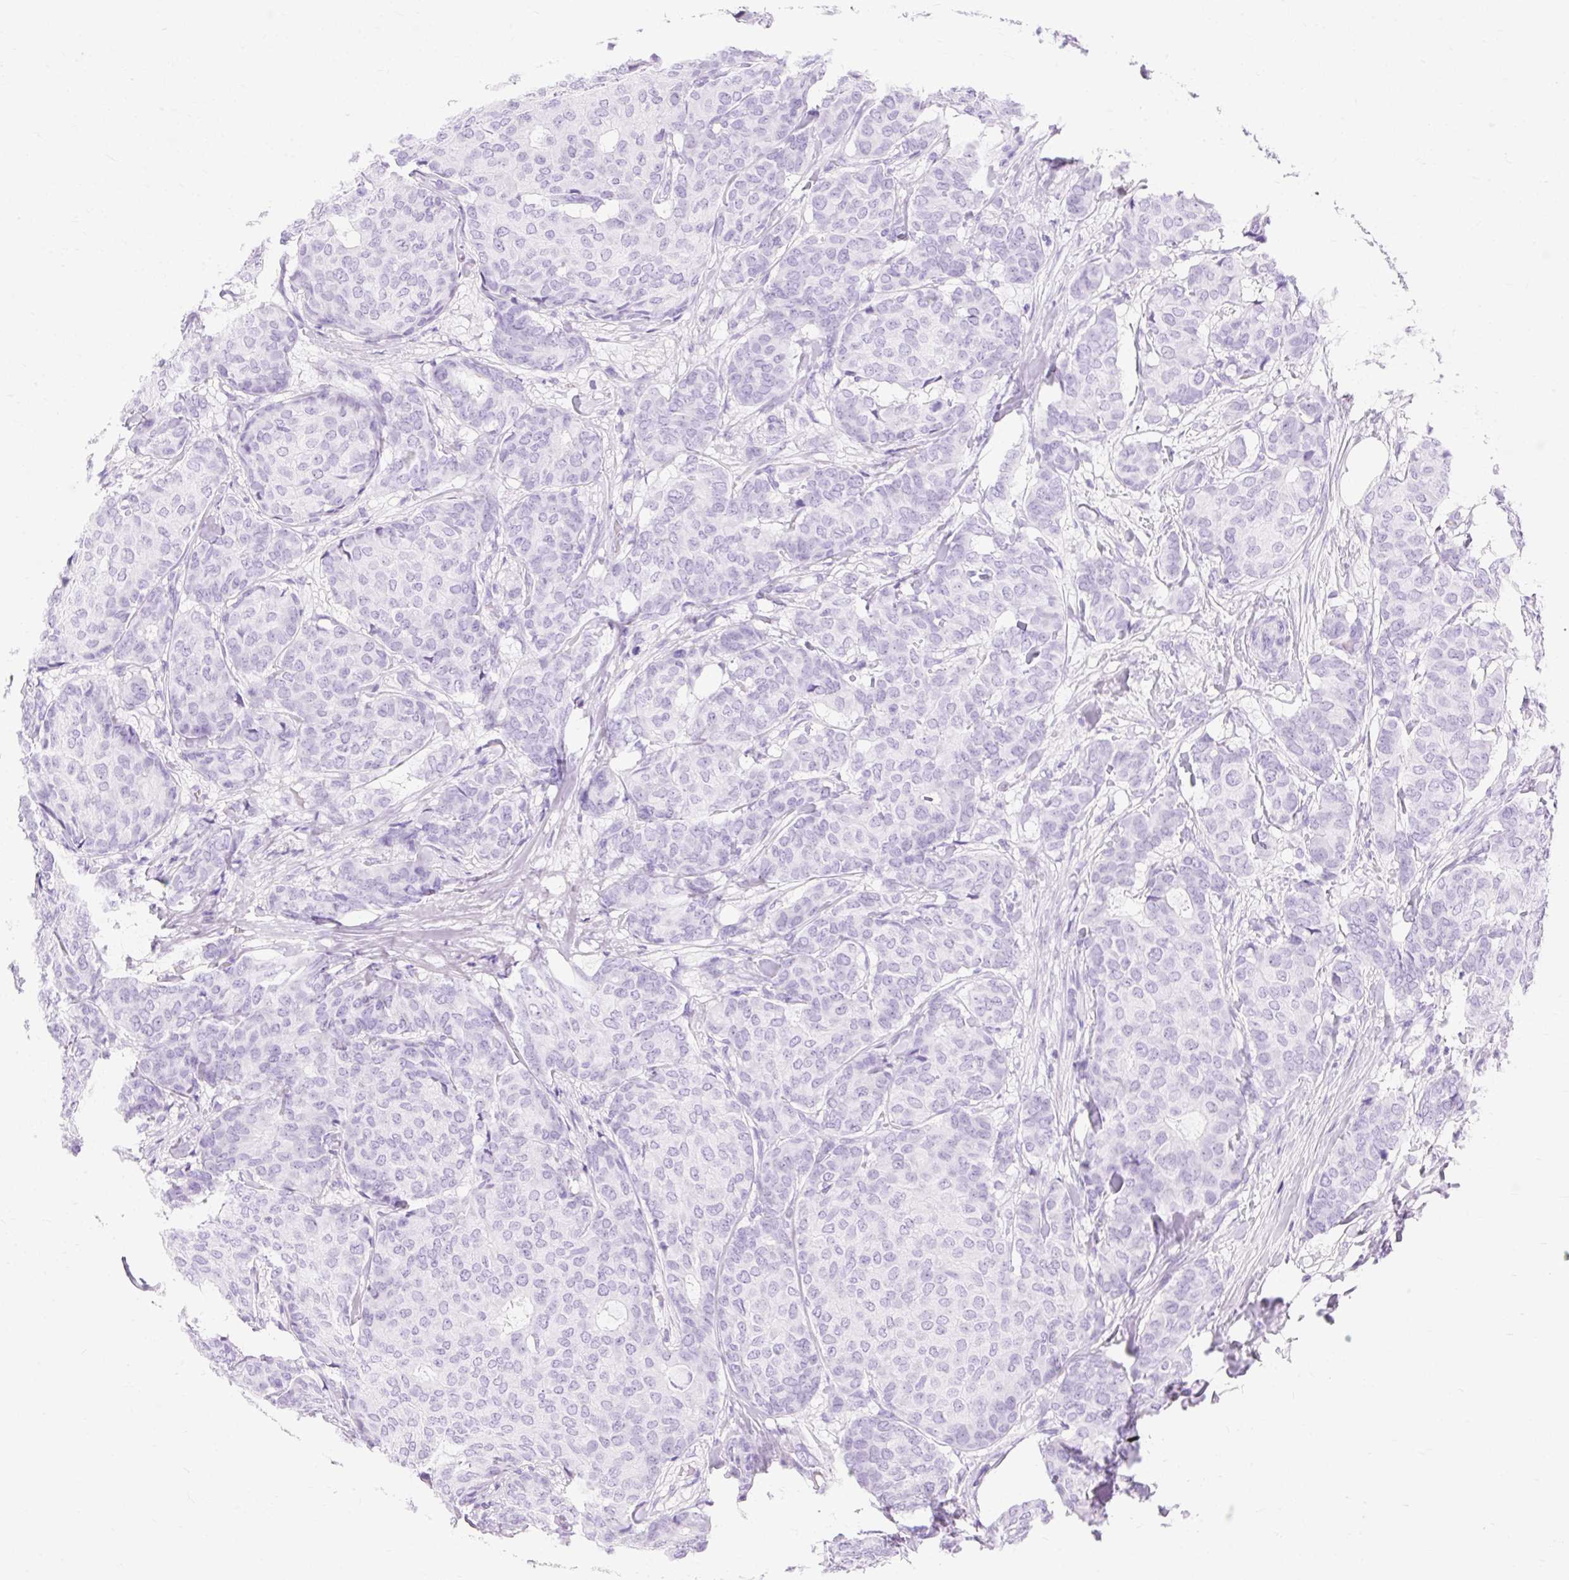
{"staining": {"intensity": "negative", "quantity": "none", "location": "none"}, "tissue": "breast cancer", "cell_type": "Tumor cells", "image_type": "cancer", "snomed": [{"axis": "morphology", "description": "Duct carcinoma"}, {"axis": "topography", "description": "Breast"}], "caption": "A histopathology image of breast cancer (intraductal carcinoma) stained for a protein shows no brown staining in tumor cells.", "gene": "MBP", "patient": {"sex": "female", "age": 75}}